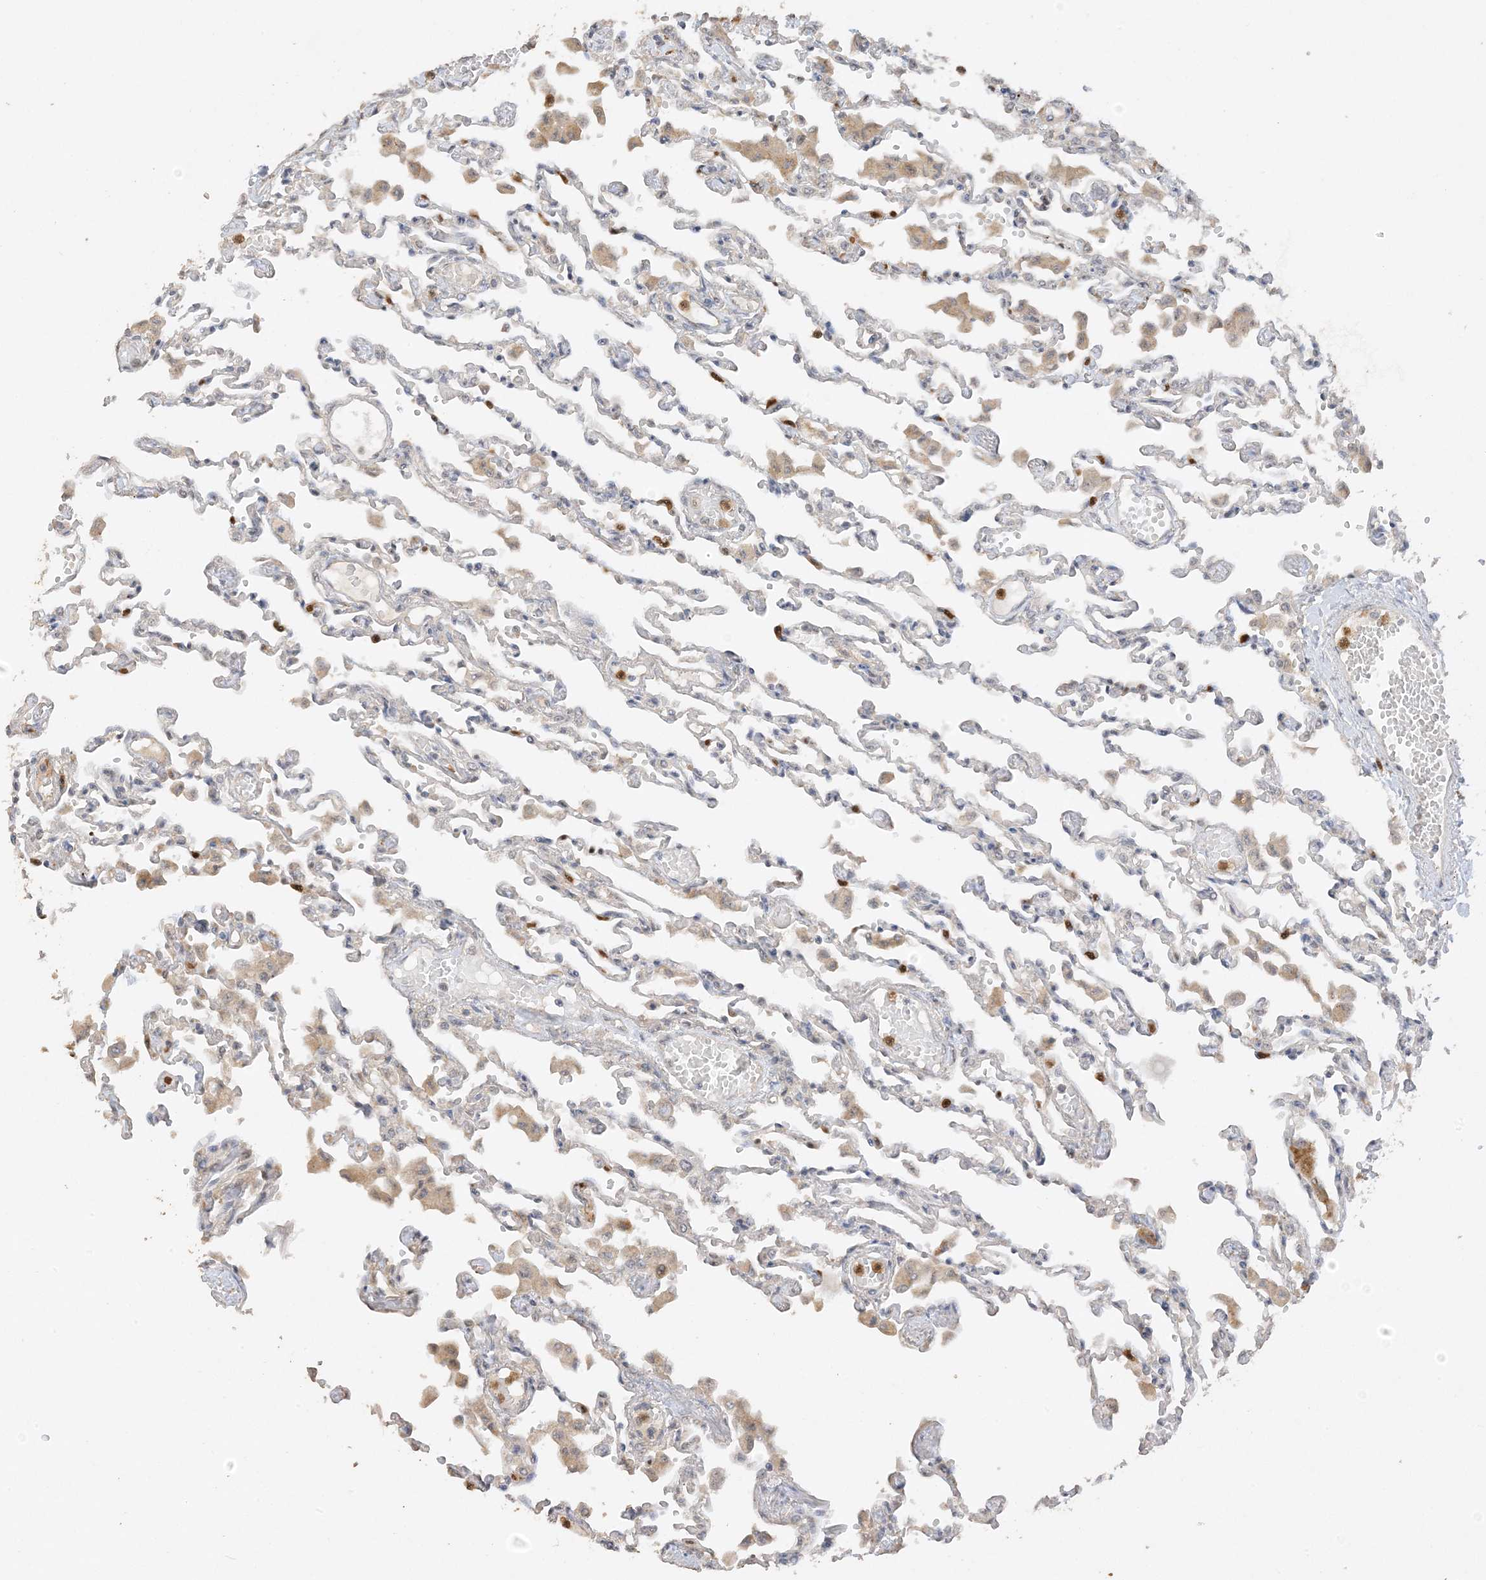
{"staining": {"intensity": "moderate", "quantity": "<25%", "location": "cytoplasmic/membranous,nuclear"}, "tissue": "lung", "cell_type": "Alveolar cells", "image_type": "normal", "snomed": [{"axis": "morphology", "description": "Normal tissue, NOS"}, {"axis": "topography", "description": "Bronchus"}, {"axis": "topography", "description": "Lung"}], "caption": "DAB immunohistochemical staining of benign human lung shows moderate cytoplasmic/membranous,nuclear protein staining in about <25% of alveolar cells.", "gene": "DDX18", "patient": {"sex": "female", "age": 49}}